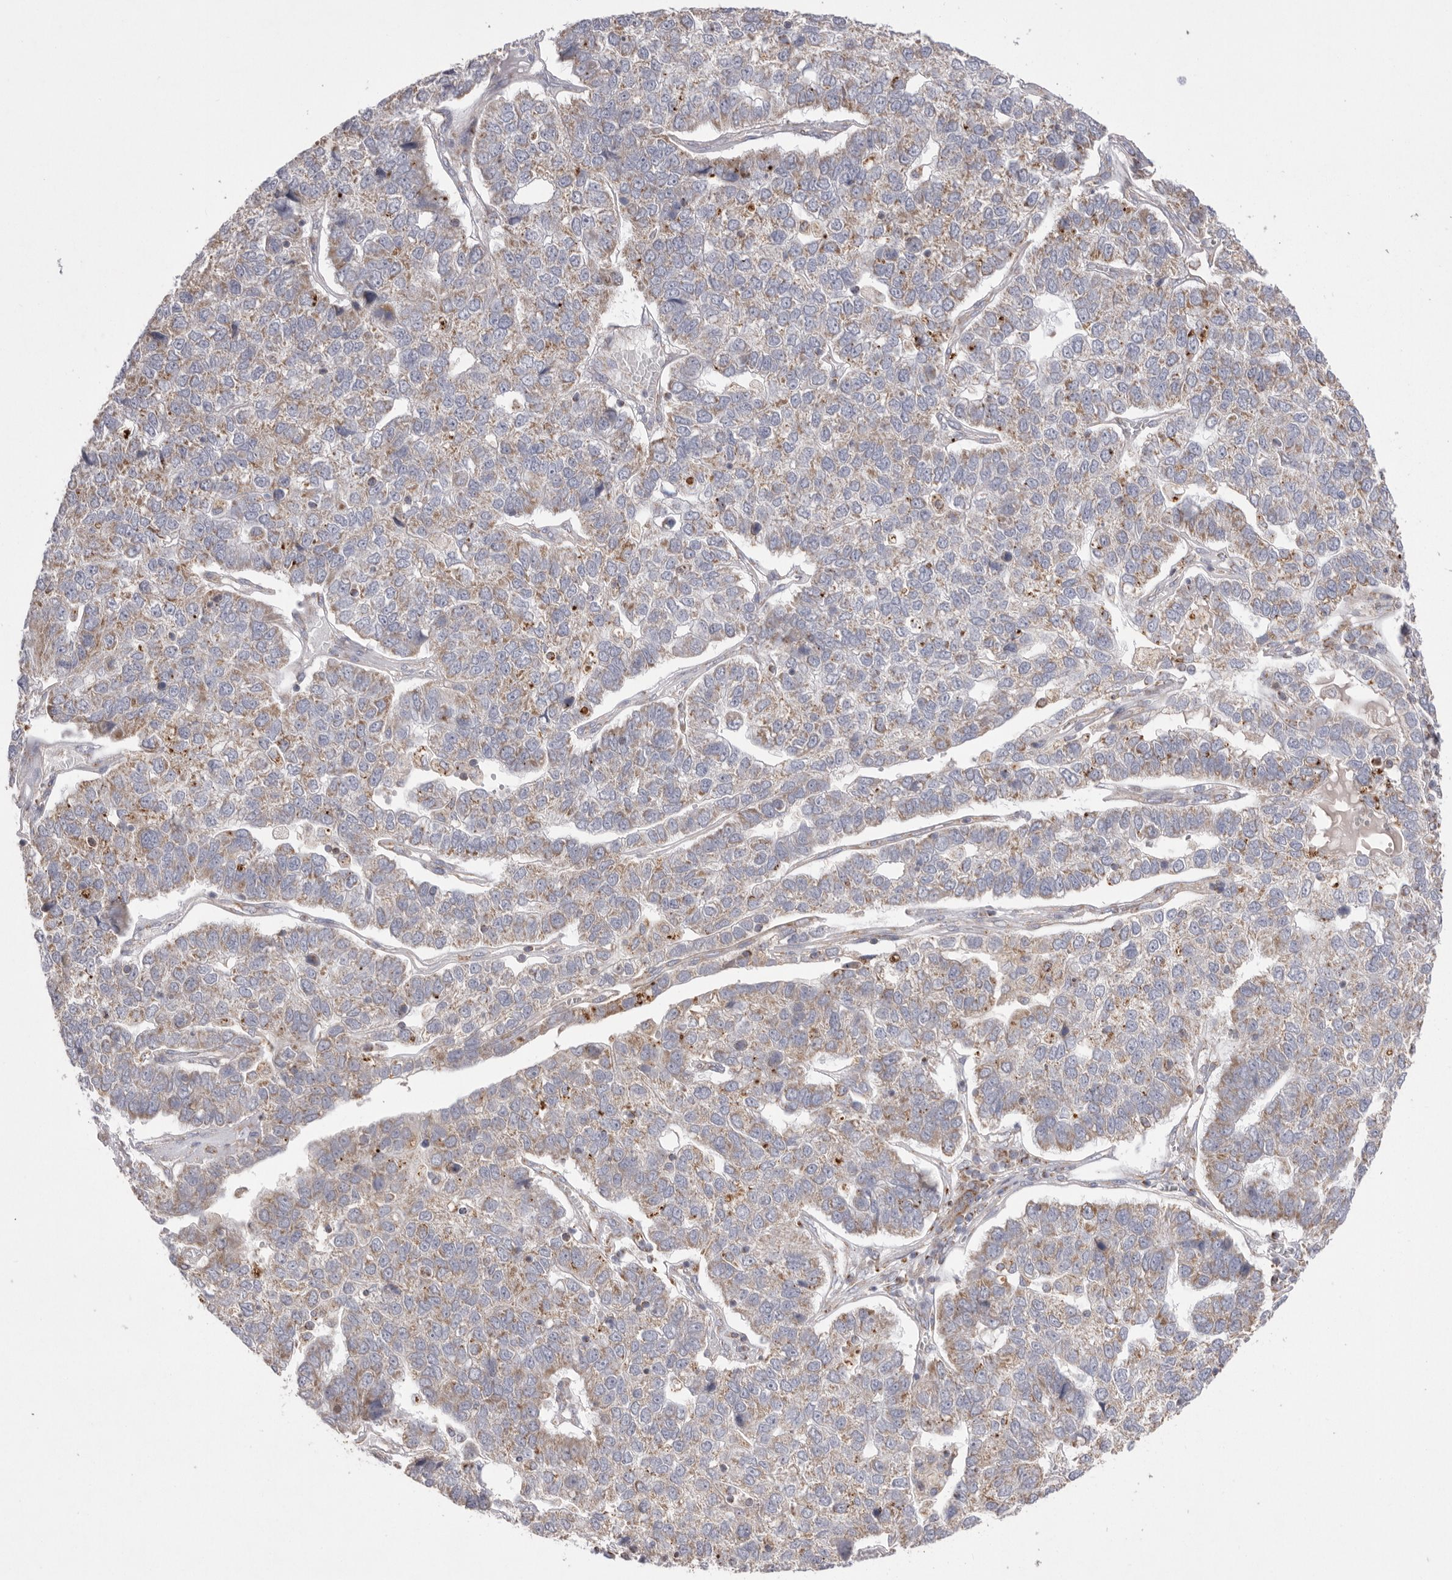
{"staining": {"intensity": "weak", "quantity": "25%-75%", "location": "cytoplasmic/membranous"}, "tissue": "pancreatic cancer", "cell_type": "Tumor cells", "image_type": "cancer", "snomed": [{"axis": "morphology", "description": "Adenocarcinoma, NOS"}, {"axis": "topography", "description": "Pancreas"}], "caption": "Immunohistochemical staining of human adenocarcinoma (pancreatic) displays weak cytoplasmic/membranous protein expression in about 25%-75% of tumor cells.", "gene": "VDAC3", "patient": {"sex": "female", "age": 61}}